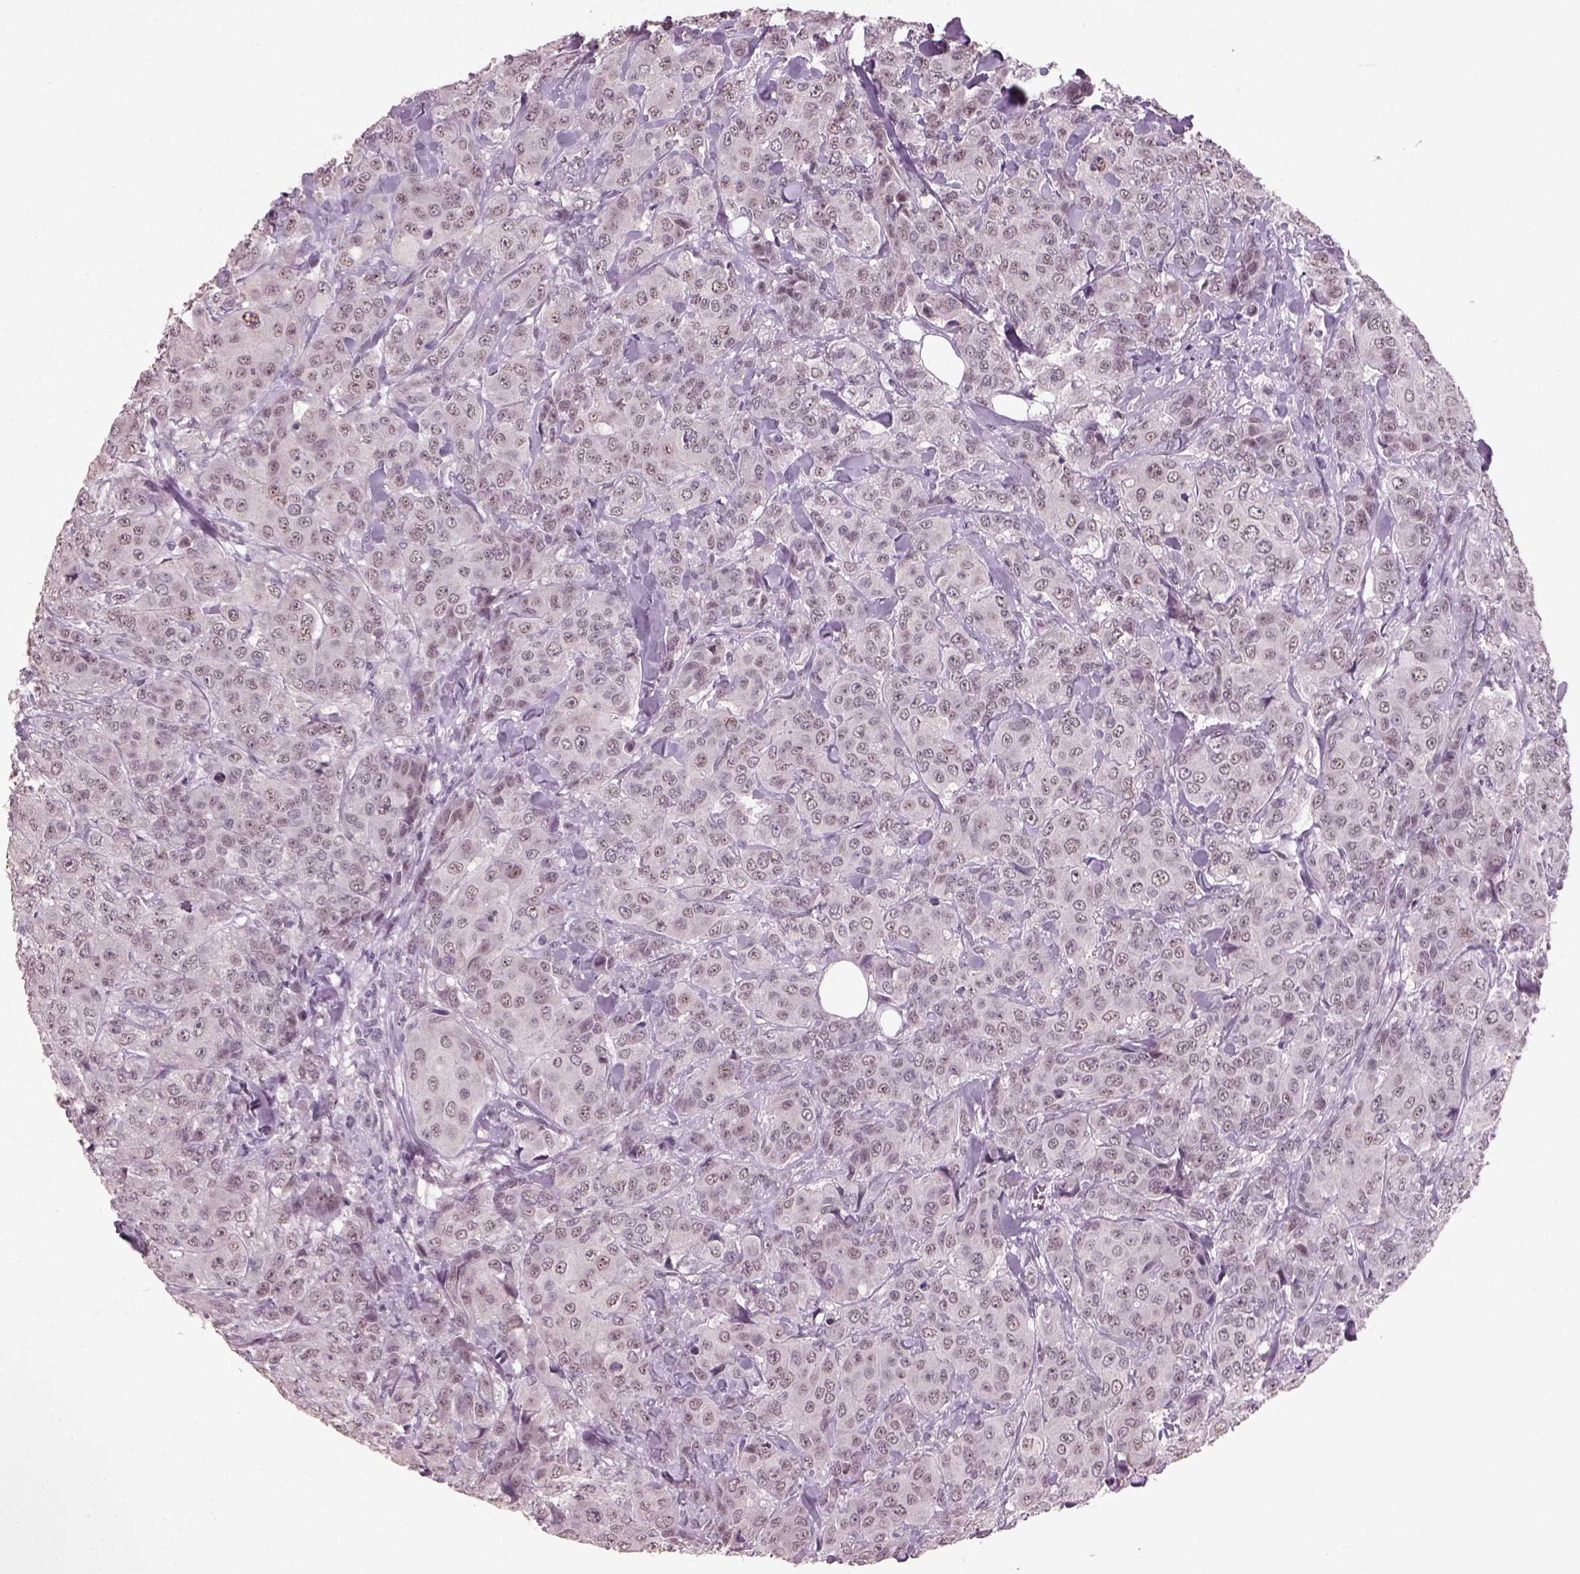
{"staining": {"intensity": "negative", "quantity": "none", "location": "none"}, "tissue": "breast cancer", "cell_type": "Tumor cells", "image_type": "cancer", "snomed": [{"axis": "morphology", "description": "Duct carcinoma"}, {"axis": "topography", "description": "Breast"}], "caption": "Tumor cells show no significant protein positivity in breast intraductal carcinoma. (DAB IHC with hematoxylin counter stain).", "gene": "NAT8", "patient": {"sex": "female", "age": 43}}